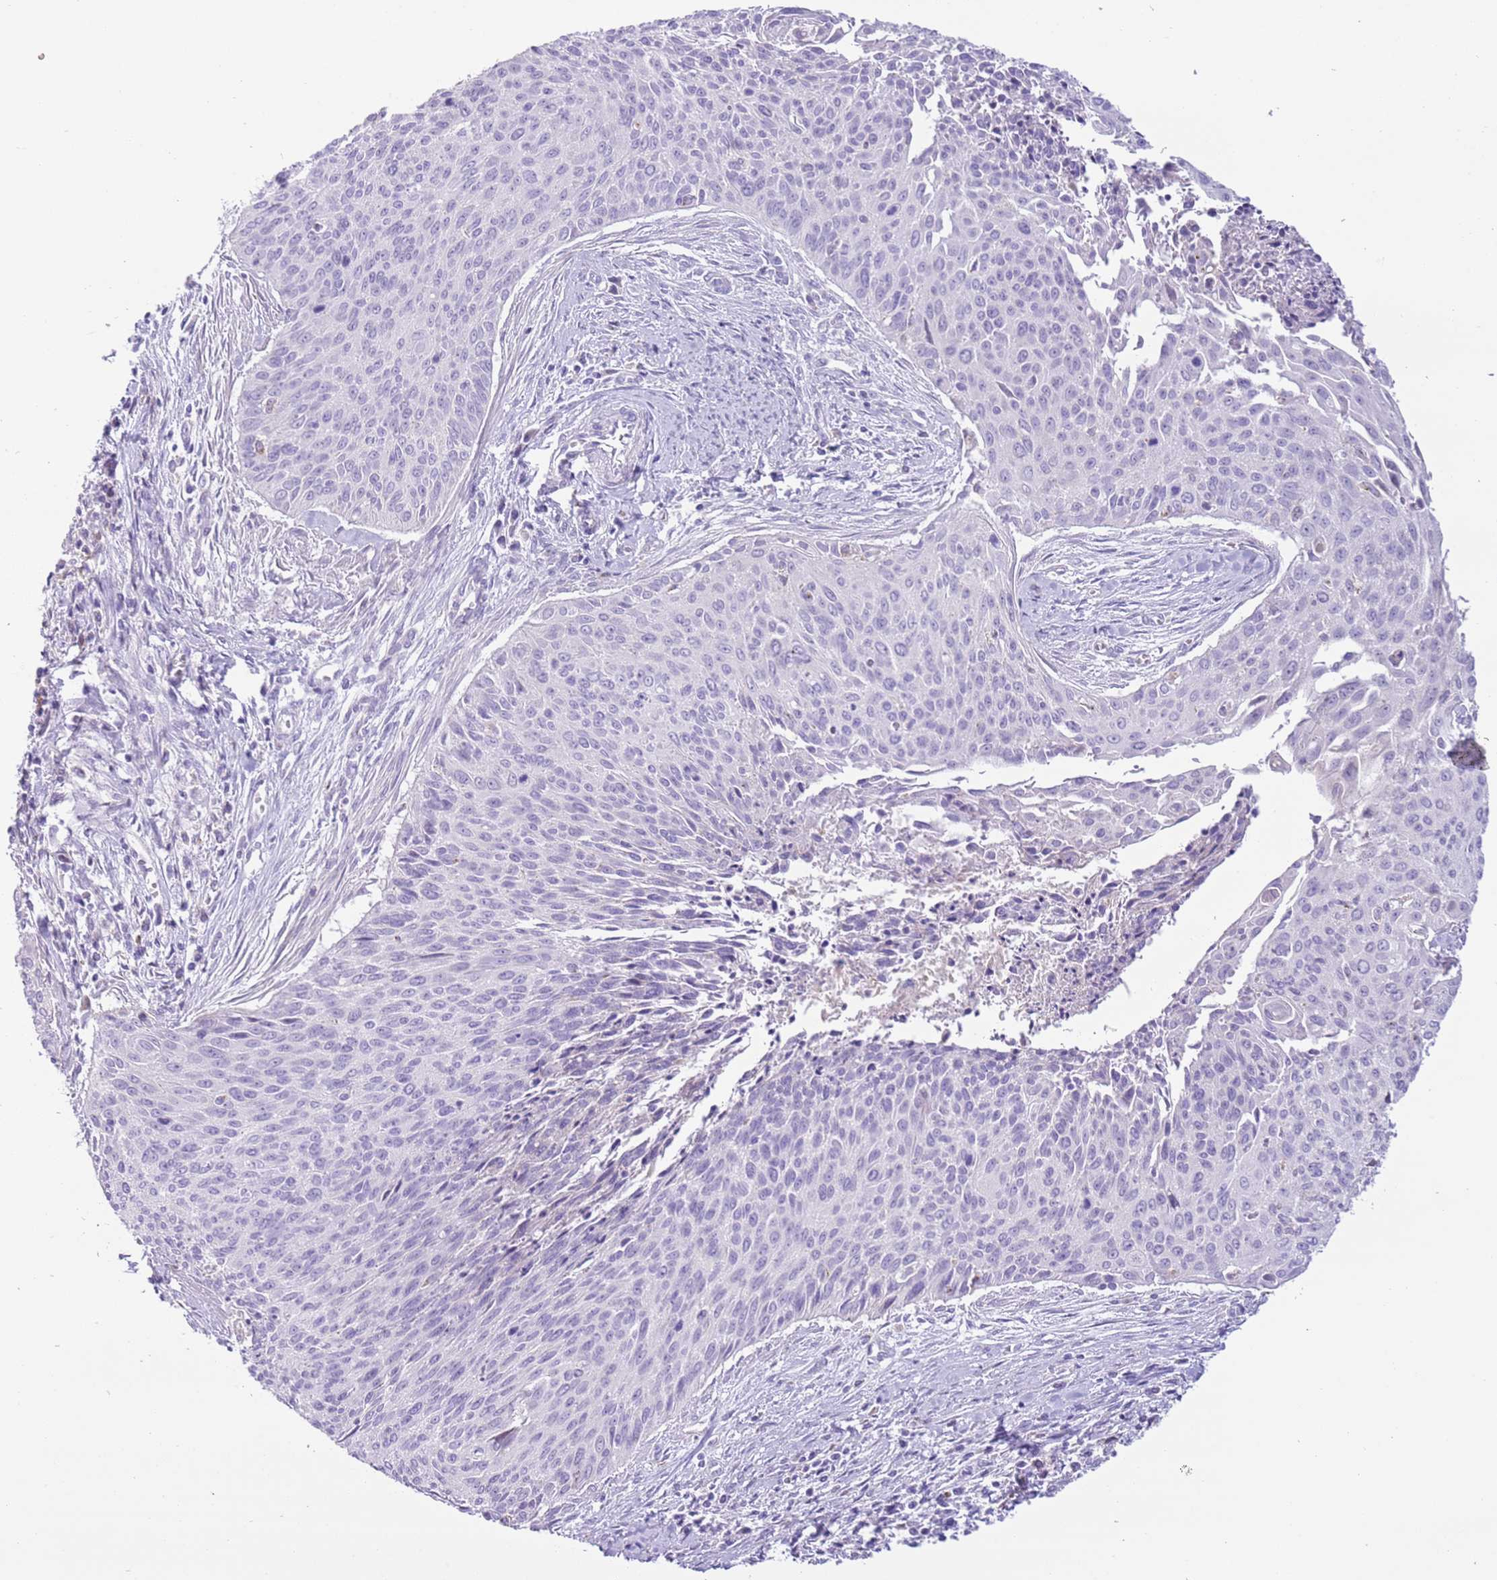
{"staining": {"intensity": "negative", "quantity": "none", "location": "none"}, "tissue": "cervical cancer", "cell_type": "Tumor cells", "image_type": "cancer", "snomed": [{"axis": "morphology", "description": "Squamous cell carcinoma, NOS"}, {"axis": "topography", "description": "Cervix"}], "caption": "DAB (3,3'-diaminobenzidine) immunohistochemical staining of human squamous cell carcinoma (cervical) exhibits no significant staining in tumor cells. The staining was performed using DAB (3,3'-diaminobenzidine) to visualize the protein expression in brown, while the nuclei were stained in blue with hematoxylin (Magnification: 20x).", "gene": "ZNF697", "patient": {"sex": "female", "age": 55}}